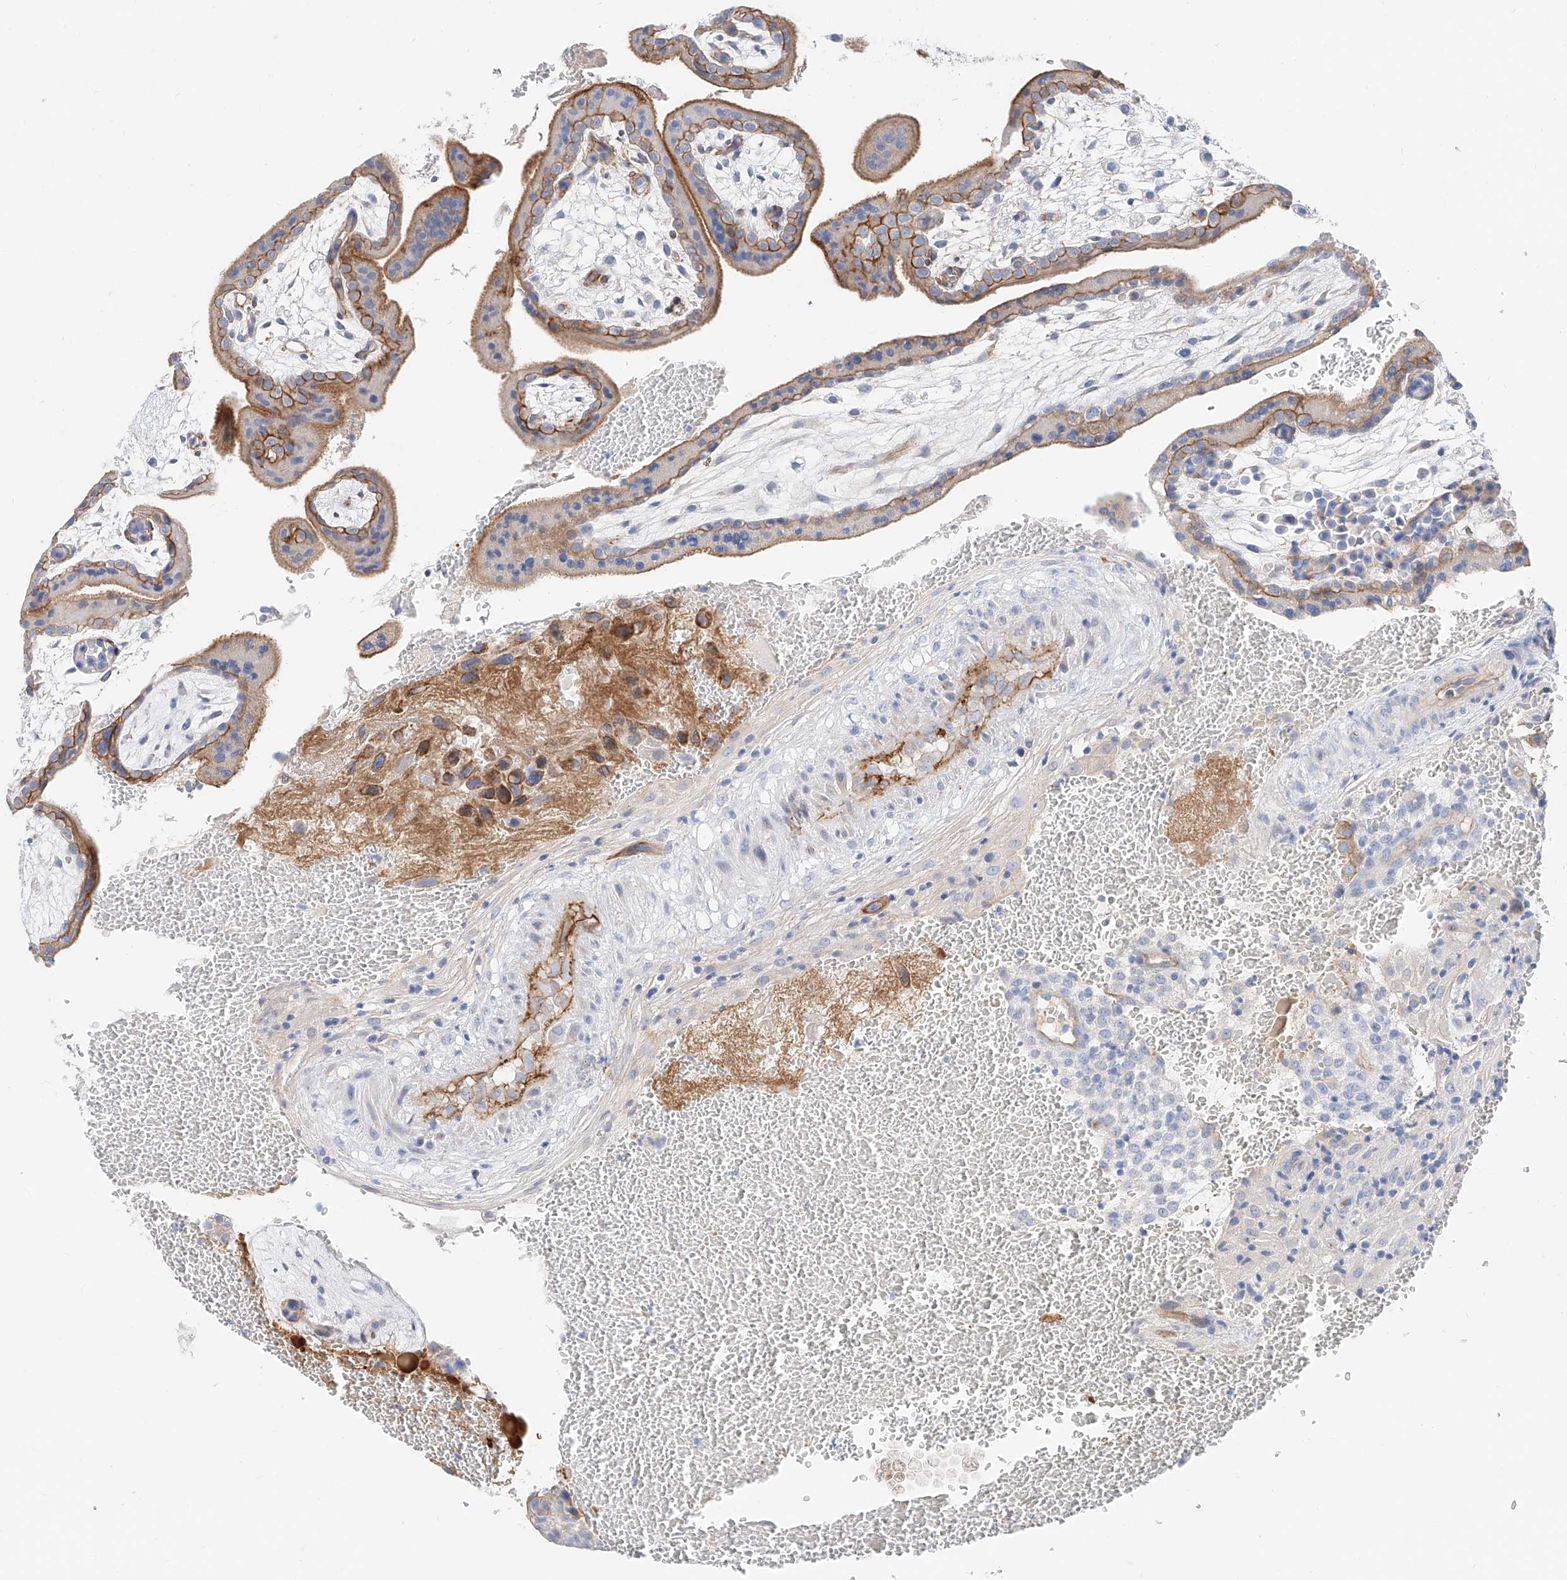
{"staining": {"intensity": "moderate", "quantity": ">75%", "location": "cytoplasmic/membranous"}, "tissue": "placenta", "cell_type": "Decidual cells", "image_type": "normal", "snomed": [{"axis": "morphology", "description": "Normal tissue, NOS"}, {"axis": "topography", "description": "Placenta"}], "caption": "Immunohistochemical staining of unremarkable placenta displays >75% levels of moderate cytoplasmic/membranous protein staining in about >75% of decidual cells.", "gene": "SBSPON", "patient": {"sex": "female", "age": 35}}